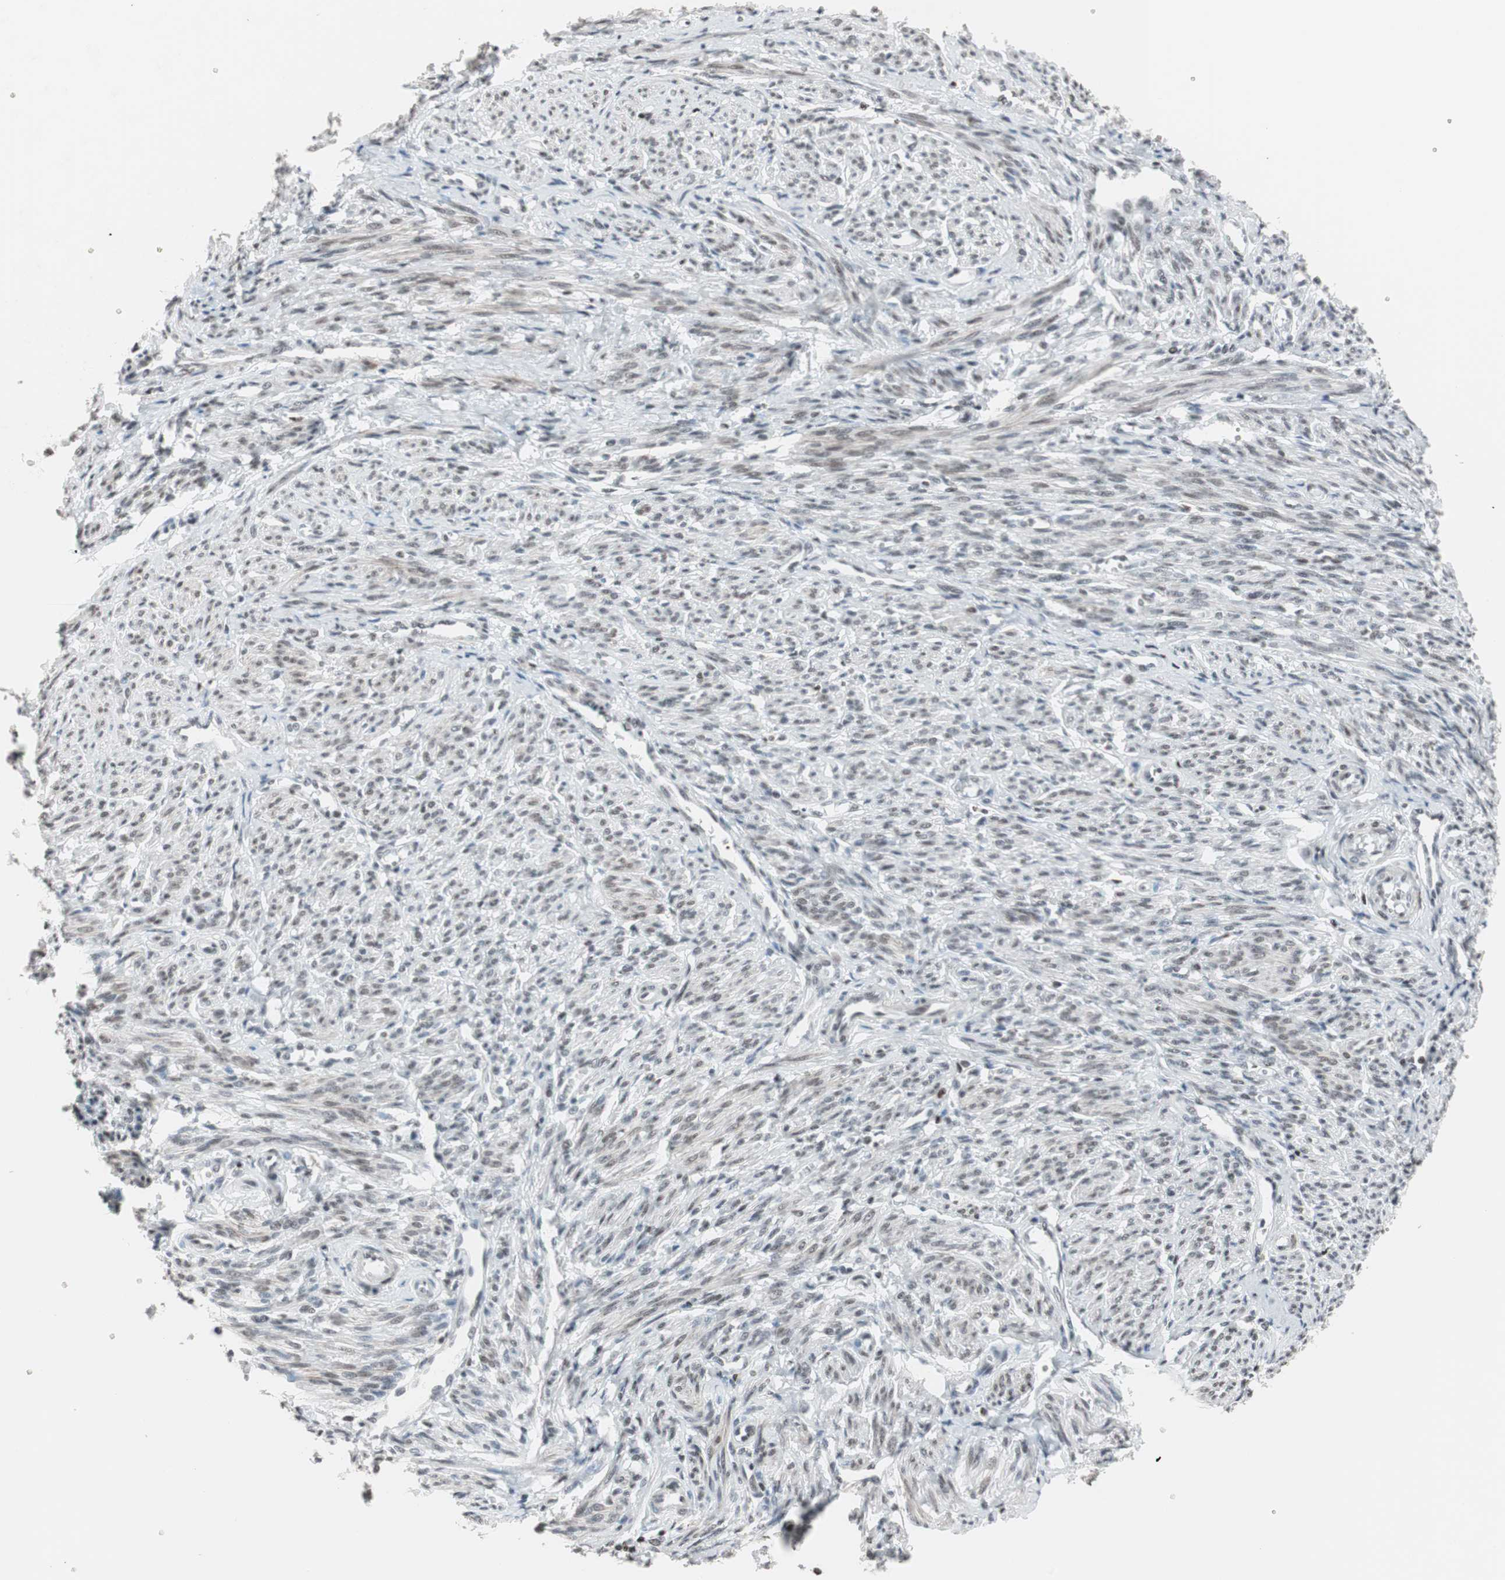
{"staining": {"intensity": "weak", "quantity": "25%-75%", "location": "nuclear"}, "tissue": "smooth muscle", "cell_type": "Smooth muscle cells", "image_type": "normal", "snomed": [{"axis": "morphology", "description": "Normal tissue, NOS"}, {"axis": "topography", "description": "Smooth muscle"}], "caption": "Protein staining of benign smooth muscle shows weak nuclear positivity in approximately 25%-75% of smooth muscle cells.", "gene": "ARID1A", "patient": {"sex": "female", "age": 65}}